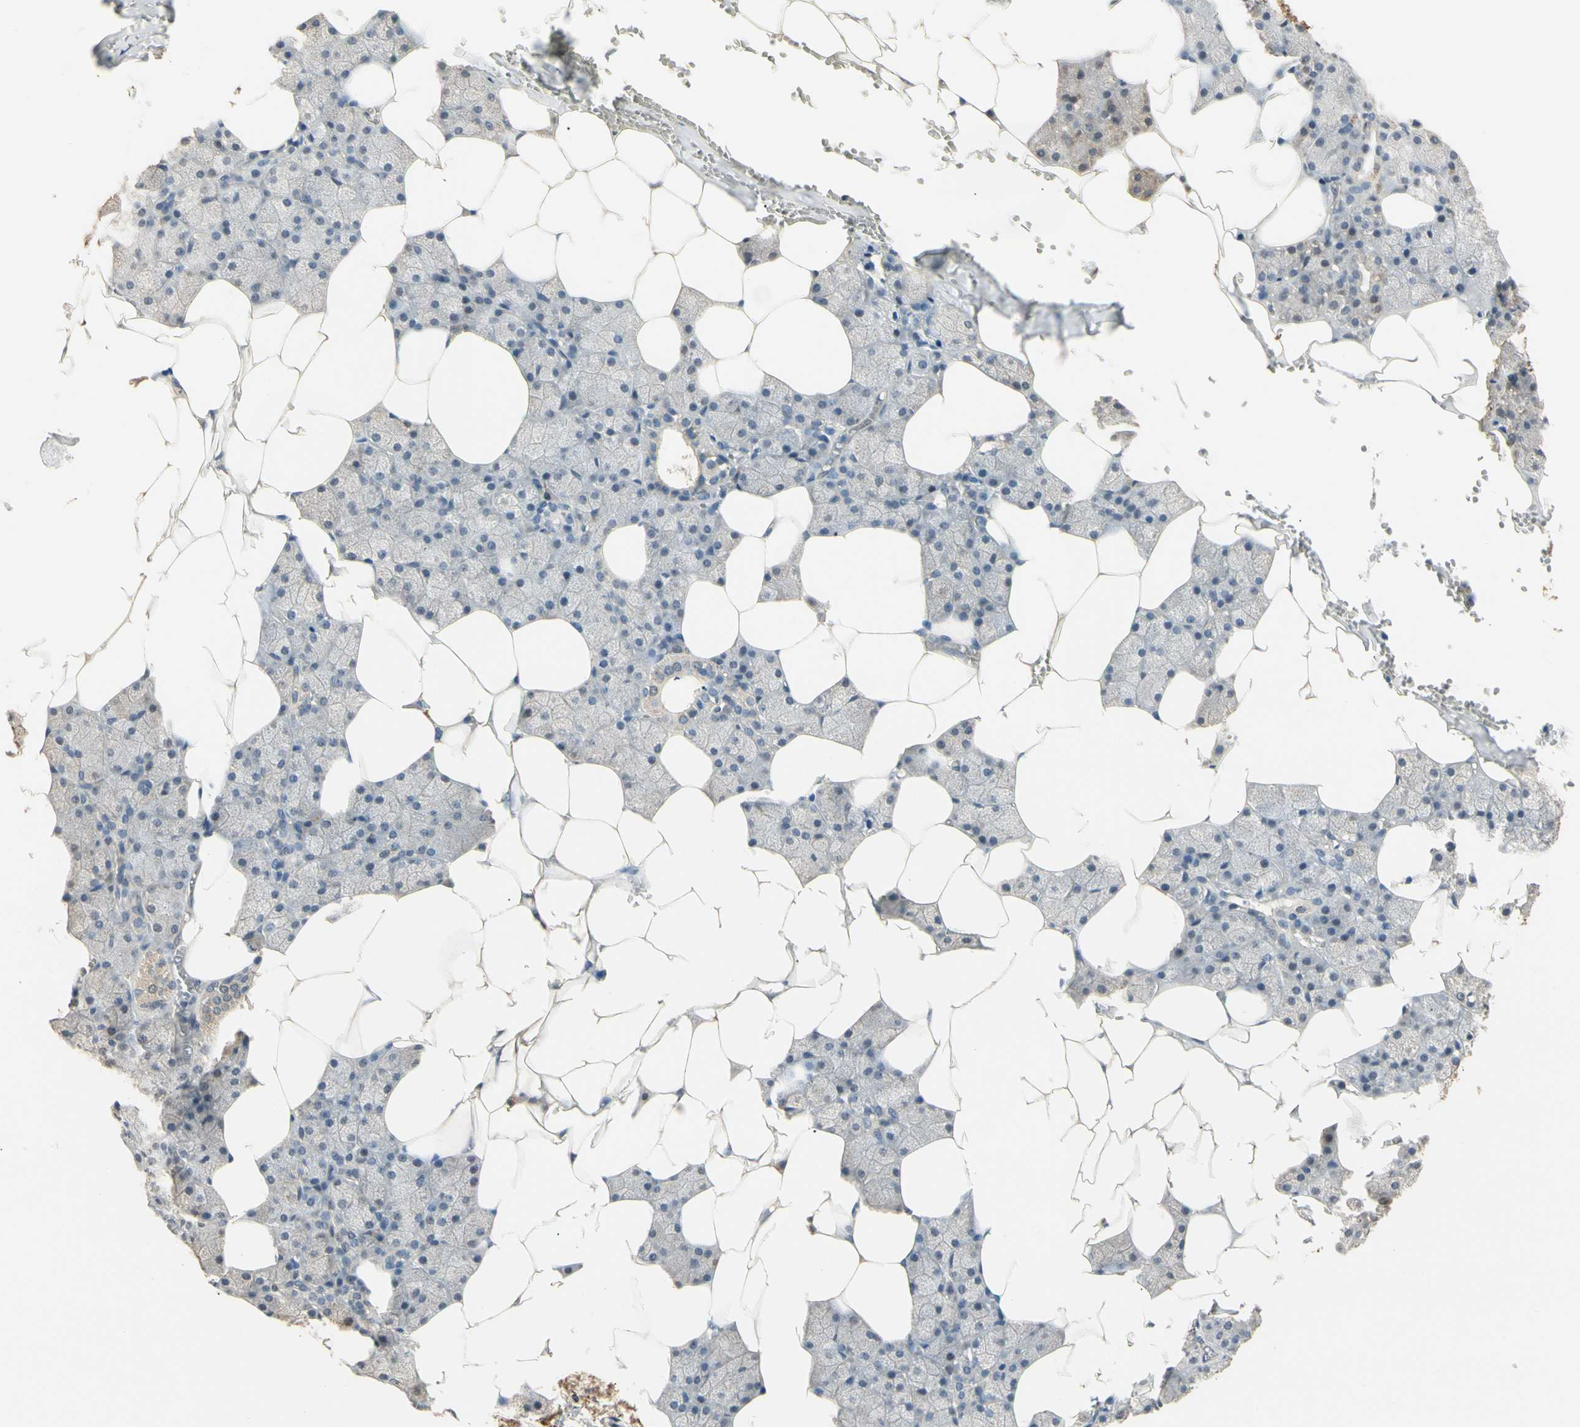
{"staining": {"intensity": "weak", "quantity": "25%-75%", "location": "cytoplasmic/membranous"}, "tissue": "salivary gland", "cell_type": "Glandular cells", "image_type": "normal", "snomed": [{"axis": "morphology", "description": "Normal tissue, NOS"}, {"axis": "topography", "description": "Salivary gland"}], "caption": "A photomicrograph showing weak cytoplasmic/membranous staining in approximately 25%-75% of glandular cells in benign salivary gland, as visualized by brown immunohistochemical staining.", "gene": "SGCA", "patient": {"sex": "male", "age": 62}}